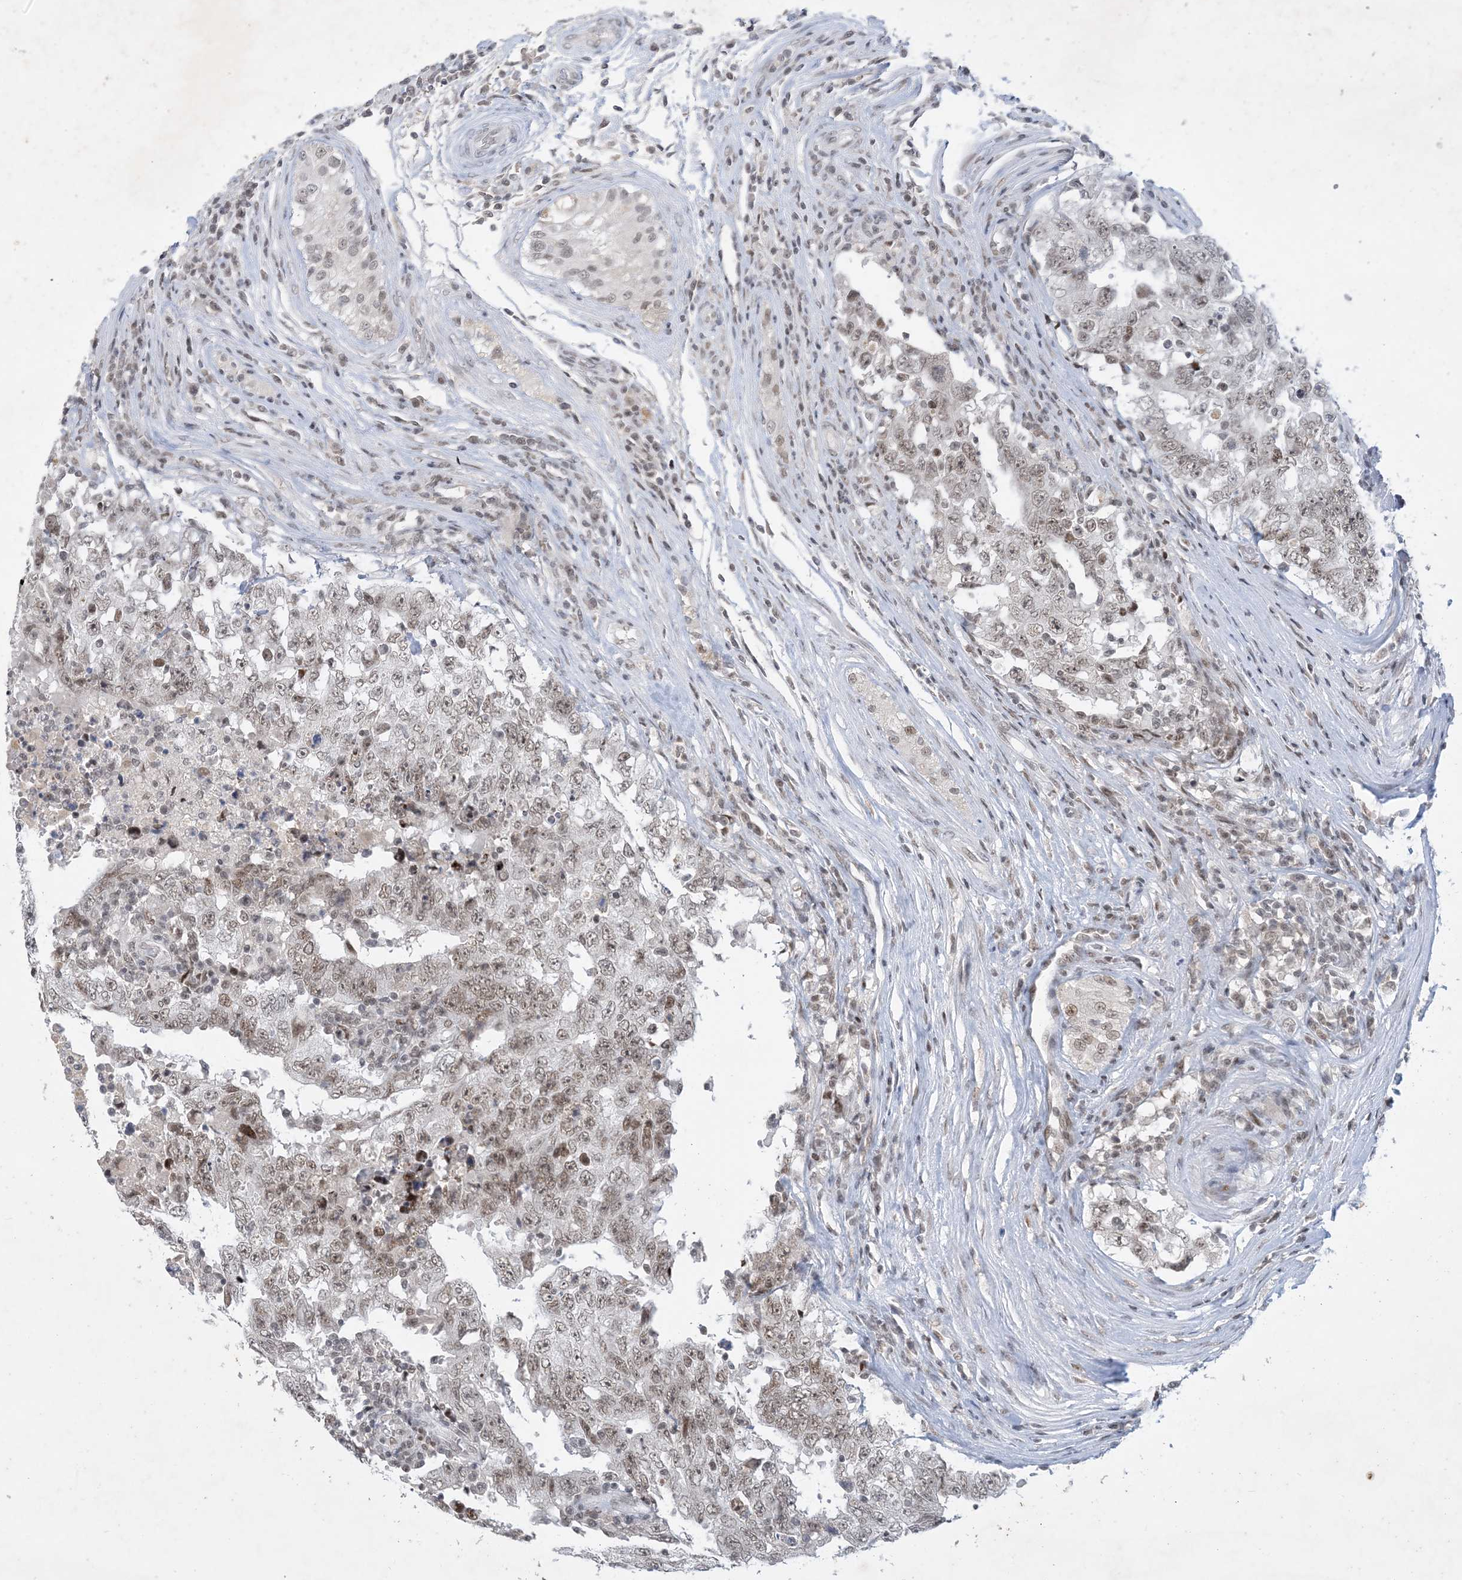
{"staining": {"intensity": "moderate", "quantity": ">75%", "location": "nuclear"}, "tissue": "testis cancer", "cell_type": "Tumor cells", "image_type": "cancer", "snomed": [{"axis": "morphology", "description": "Carcinoma, Embryonal, NOS"}, {"axis": "topography", "description": "Testis"}], "caption": "This histopathology image reveals IHC staining of human testis embryonal carcinoma, with medium moderate nuclear staining in about >75% of tumor cells.", "gene": "ZNF674", "patient": {"sex": "male", "age": 26}}